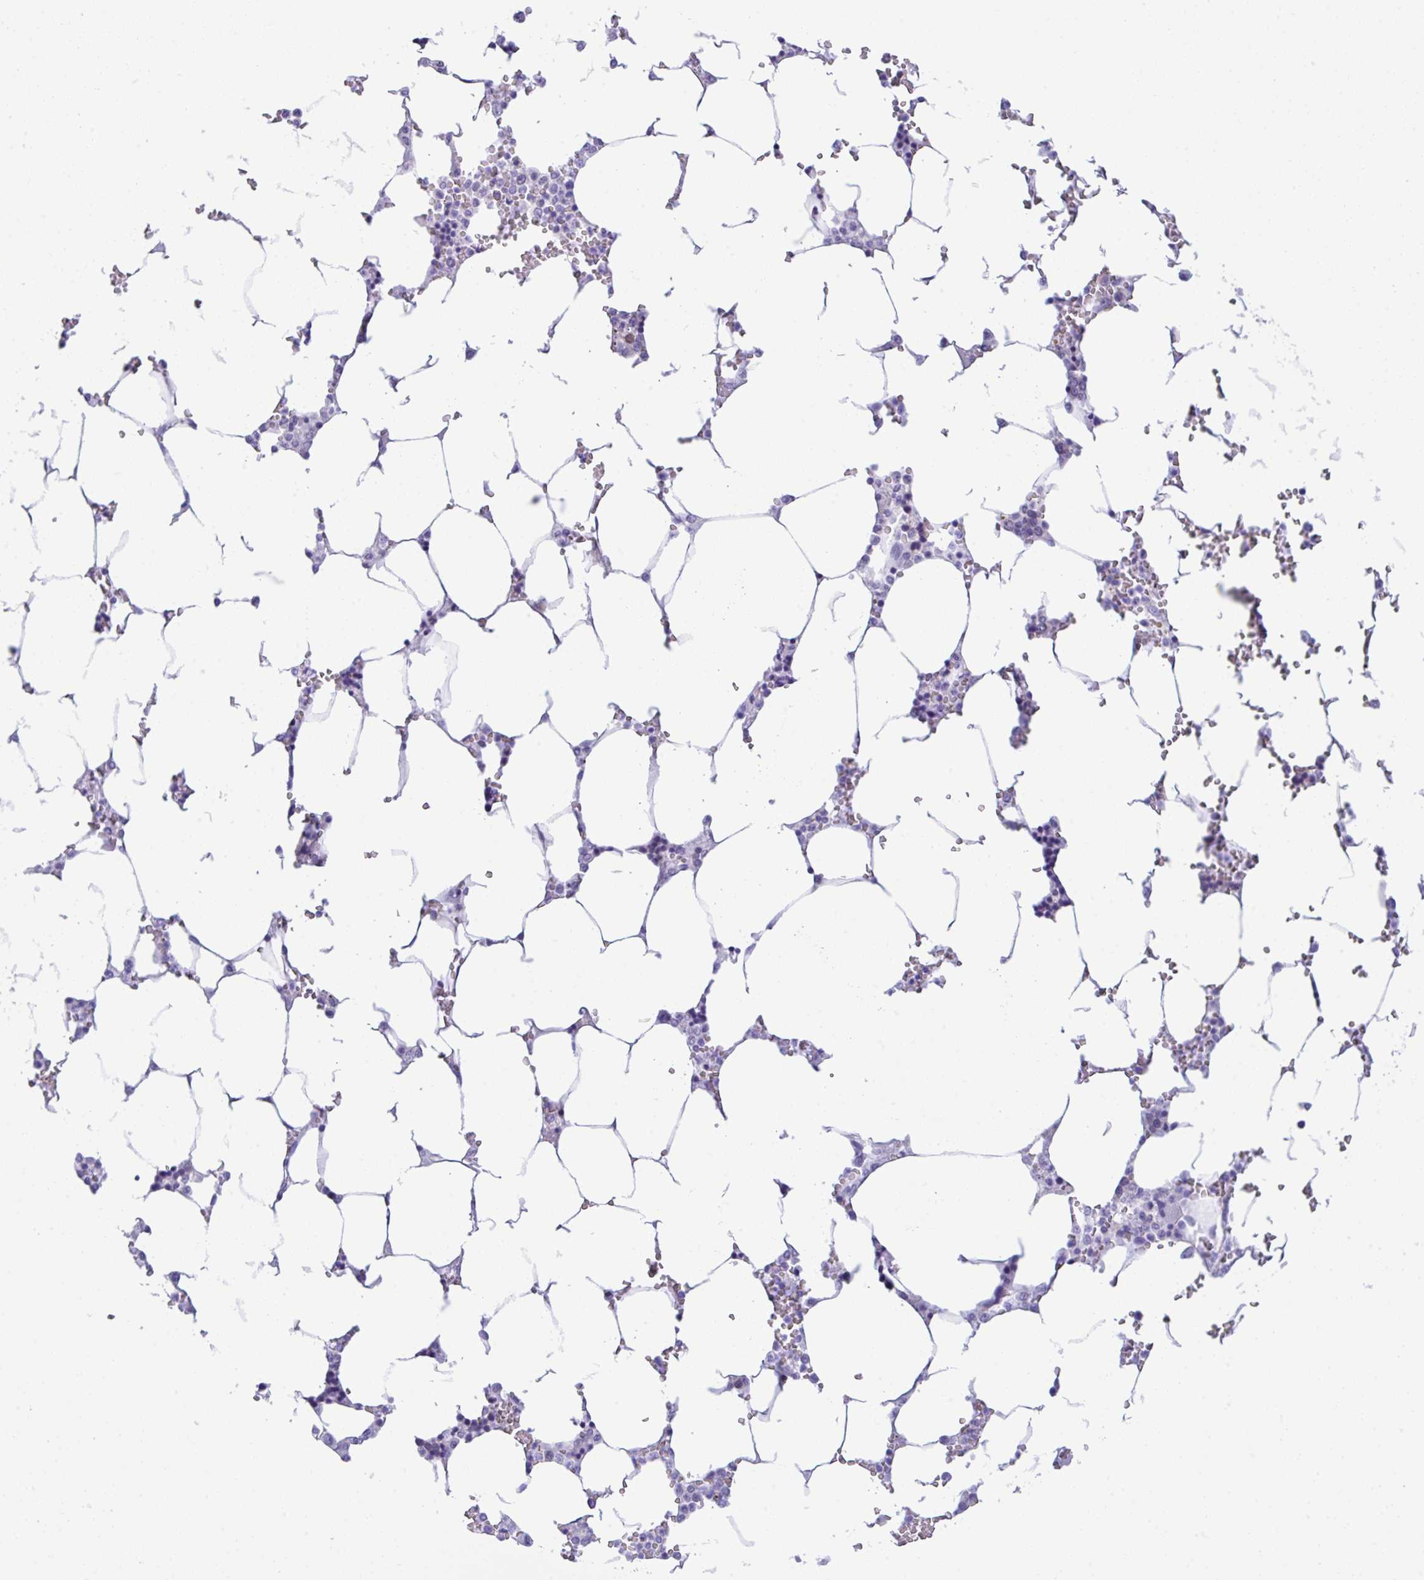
{"staining": {"intensity": "negative", "quantity": "none", "location": "none"}, "tissue": "bone marrow", "cell_type": "Hematopoietic cells", "image_type": "normal", "snomed": [{"axis": "morphology", "description": "Normal tissue, NOS"}, {"axis": "topography", "description": "Bone marrow"}], "caption": "This is an immunohistochemistry (IHC) micrograph of benign human bone marrow. There is no expression in hematopoietic cells.", "gene": "RRM2", "patient": {"sex": "male", "age": 64}}